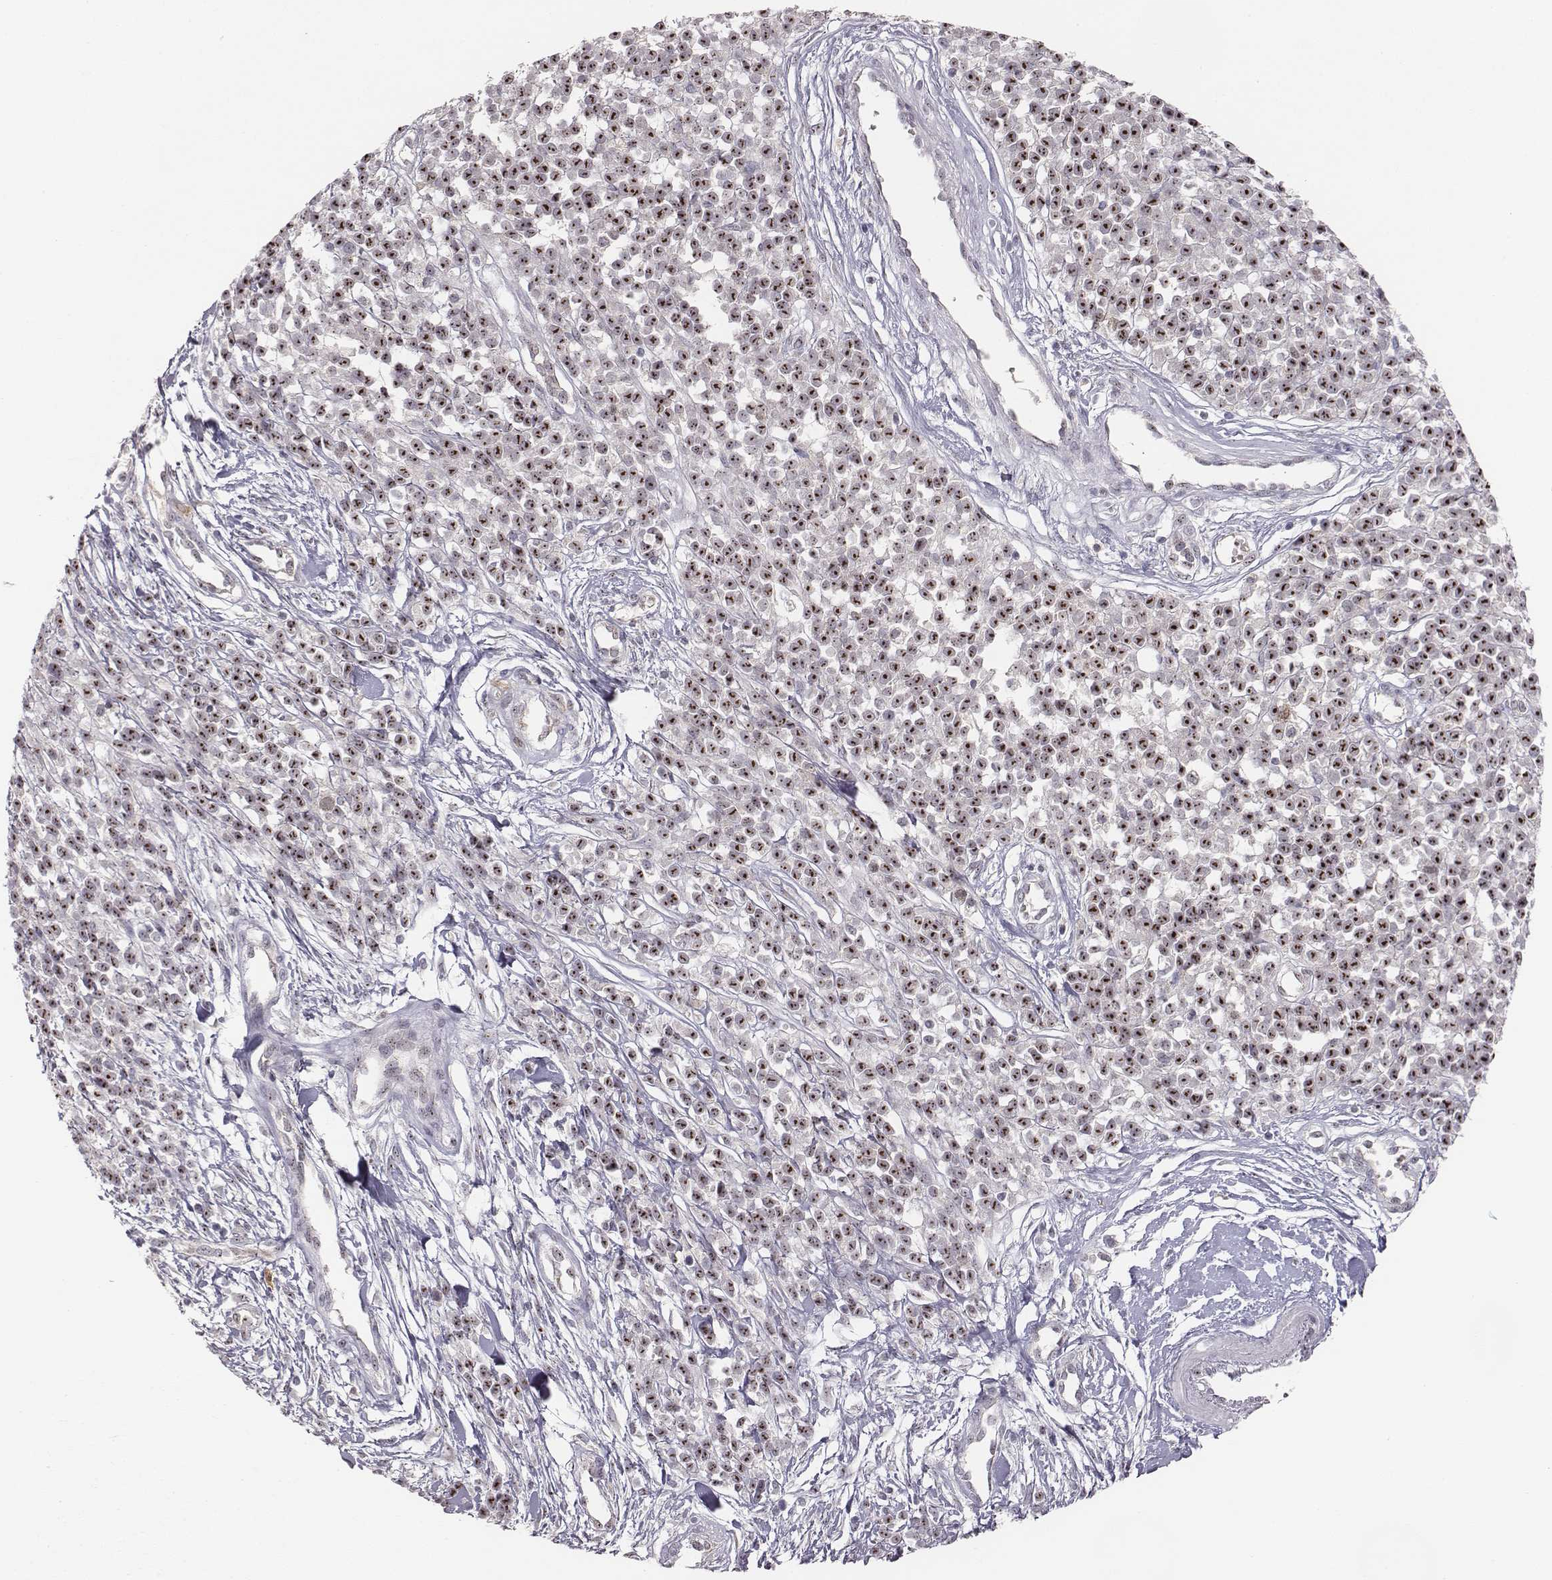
{"staining": {"intensity": "strong", "quantity": ">75%", "location": "nuclear"}, "tissue": "melanoma", "cell_type": "Tumor cells", "image_type": "cancer", "snomed": [{"axis": "morphology", "description": "Malignant melanoma, NOS"}, {"axis": "topography", "description": "Skin"}, {"axis": "topography", "description": "Skin of trunk"}], "caption": "A micrograph of human melanoma stained for a protein shows strong nuclear brown staining in tumor cells.", "gene": "NIFK", "patient": {"sex": "male", "age": 74}}